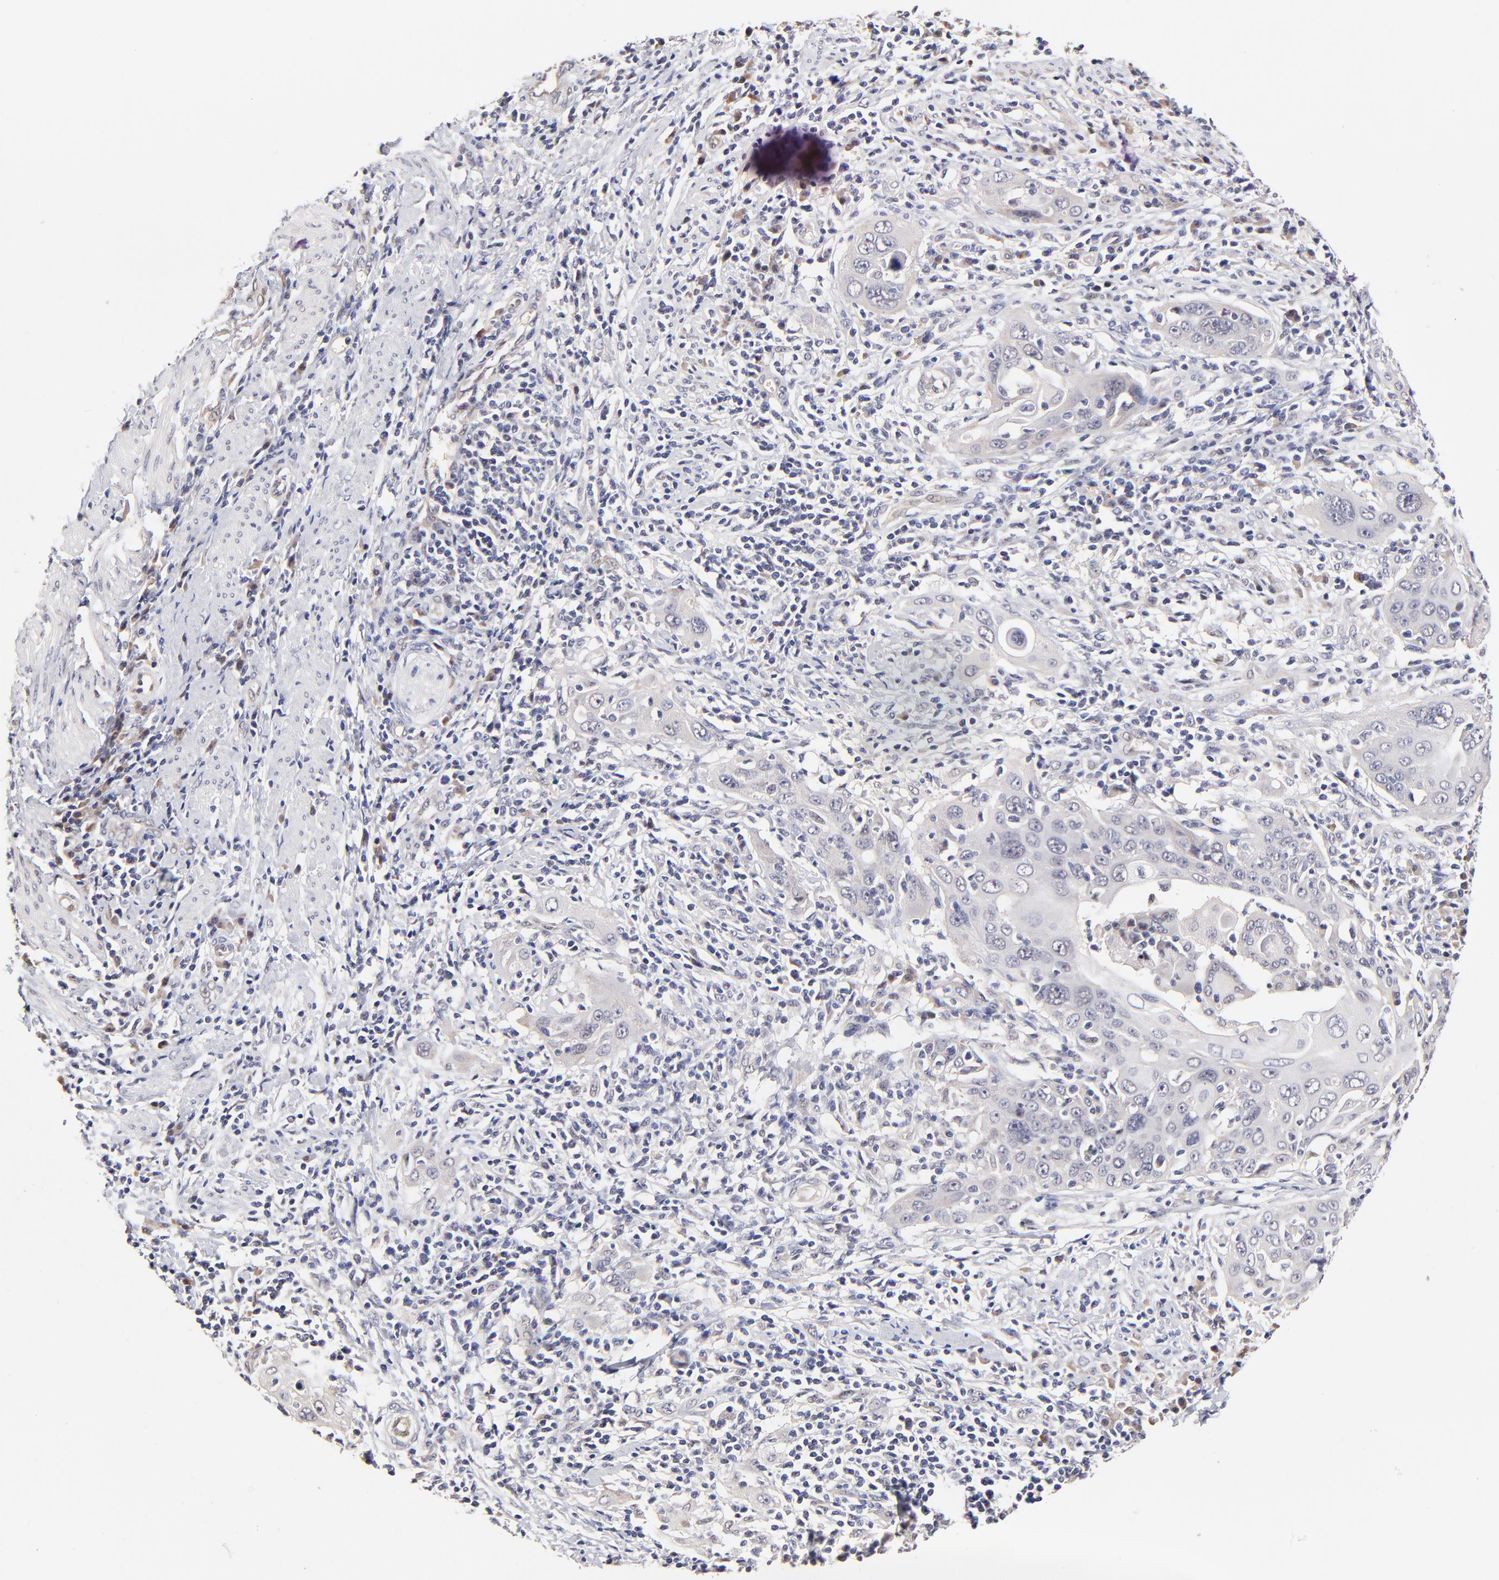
{"staining": {"intensity": "weak", "quantity": "<25%", "location": "cytoplasmic/membranous"}, "tissue": "cervical cancer", "cell_type": "Tumor cells", "image_type": "cancer", "snomed": [{"axis": "morphology", "description": "Squamous cell carcinoma, NOS"}, {"axis": "topography", "description": "Cervix"}], "caption": "An image of human cervical cancer is negative for staining in tumor cells.", "gene": "ZNF10", "patient": {"sex": "female", "age": 54}}